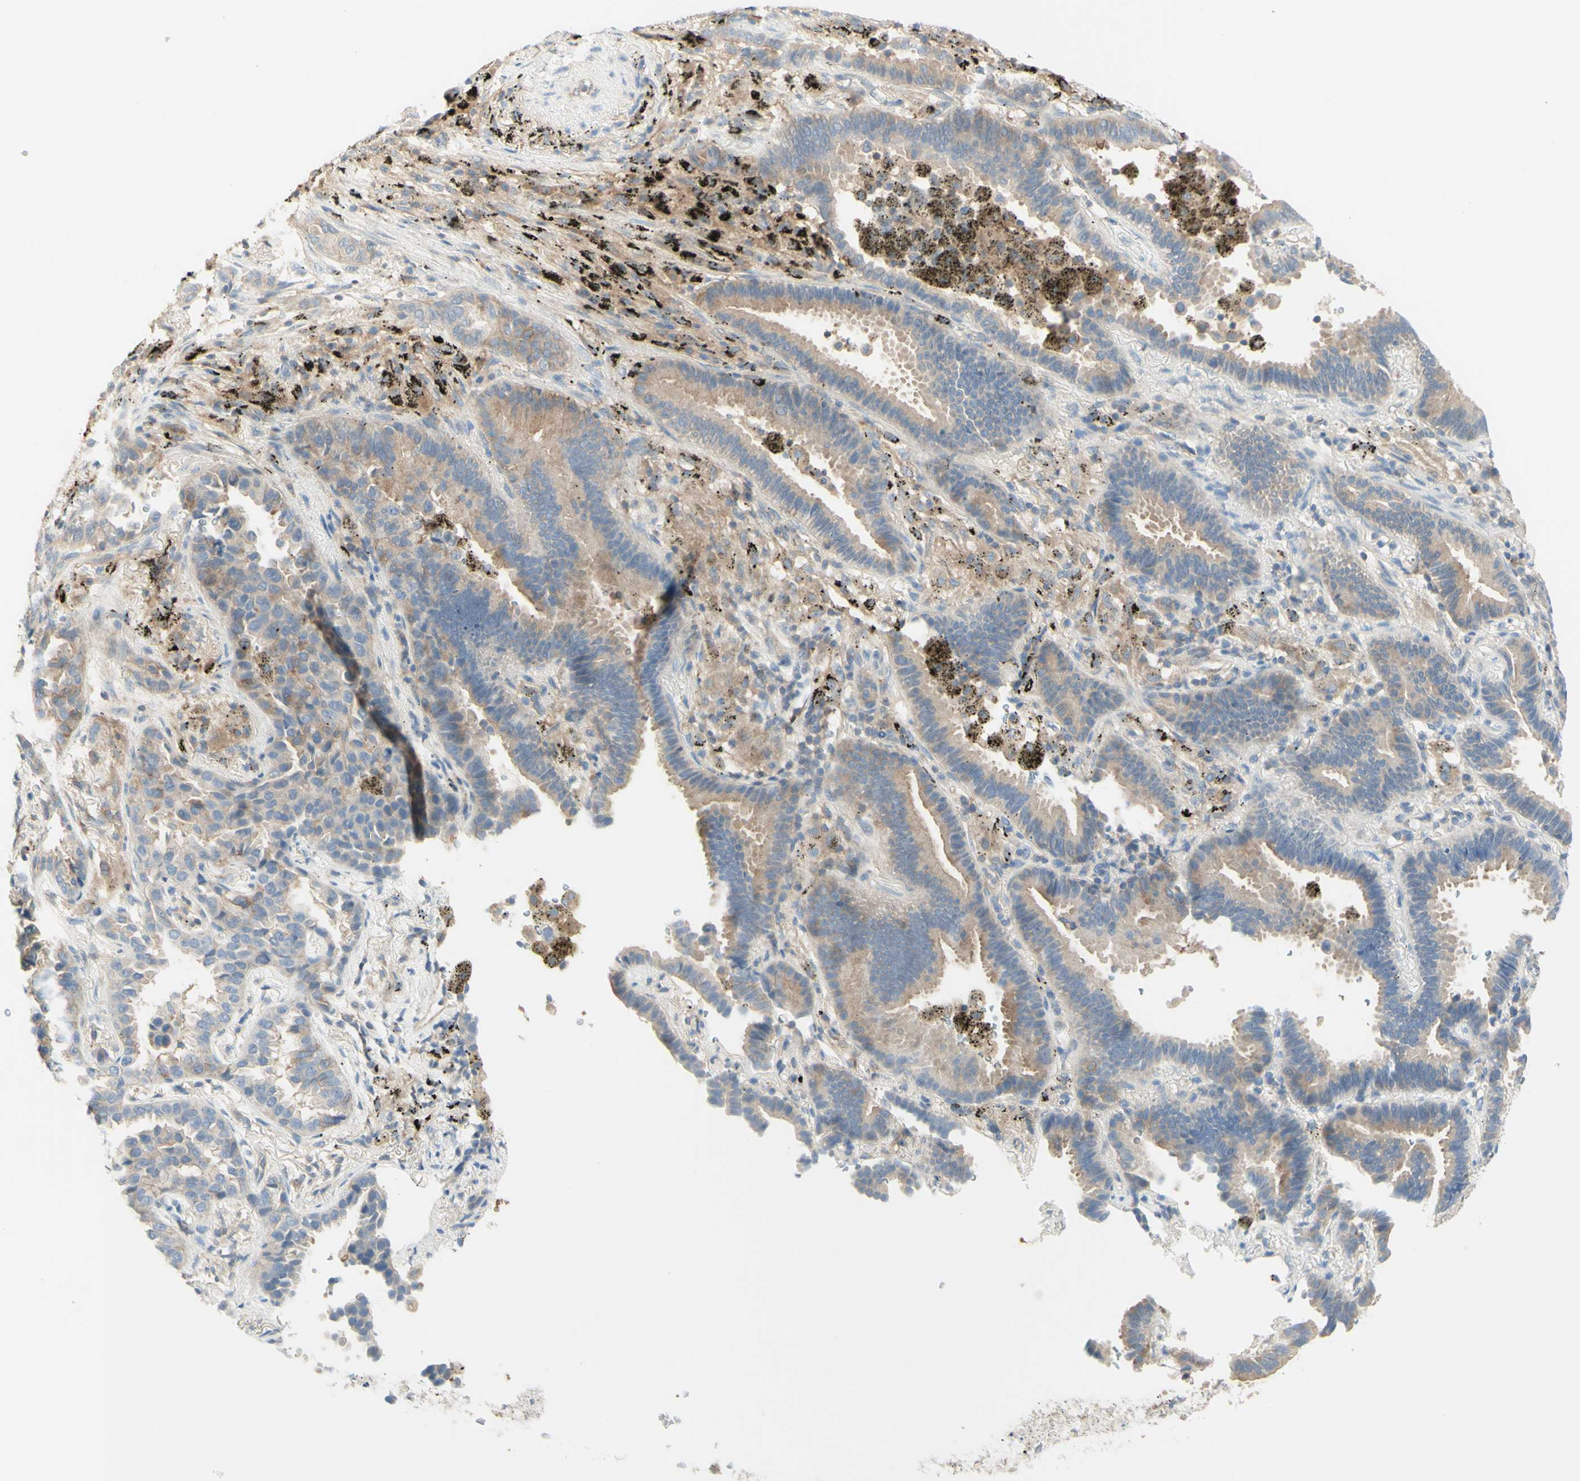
{"staining": {"intensity": "weak", "quantity": ">75%", "location": "cytoplasmic/membranous"}, "tissue": "lung cancer", "cell_type": "Tumor cells", "image_type": "cancer", "snomed": [{"axis": "morphology", "description": "Normal tissue, NOS"}, {"axis": "morphology", "description": "Adenocarcinoma, NOS"}, {"axis": "topography", "description": "Lung"}], "caption": "Lung cancer (adenocarcinoma) was stained to show a protein in brown. There is low levels of weak cytoplasmic/membranous expression in approximately >75% of tumor cells.", "gene": "MTM1", "patient": {"sex": "male", "age": 59}}